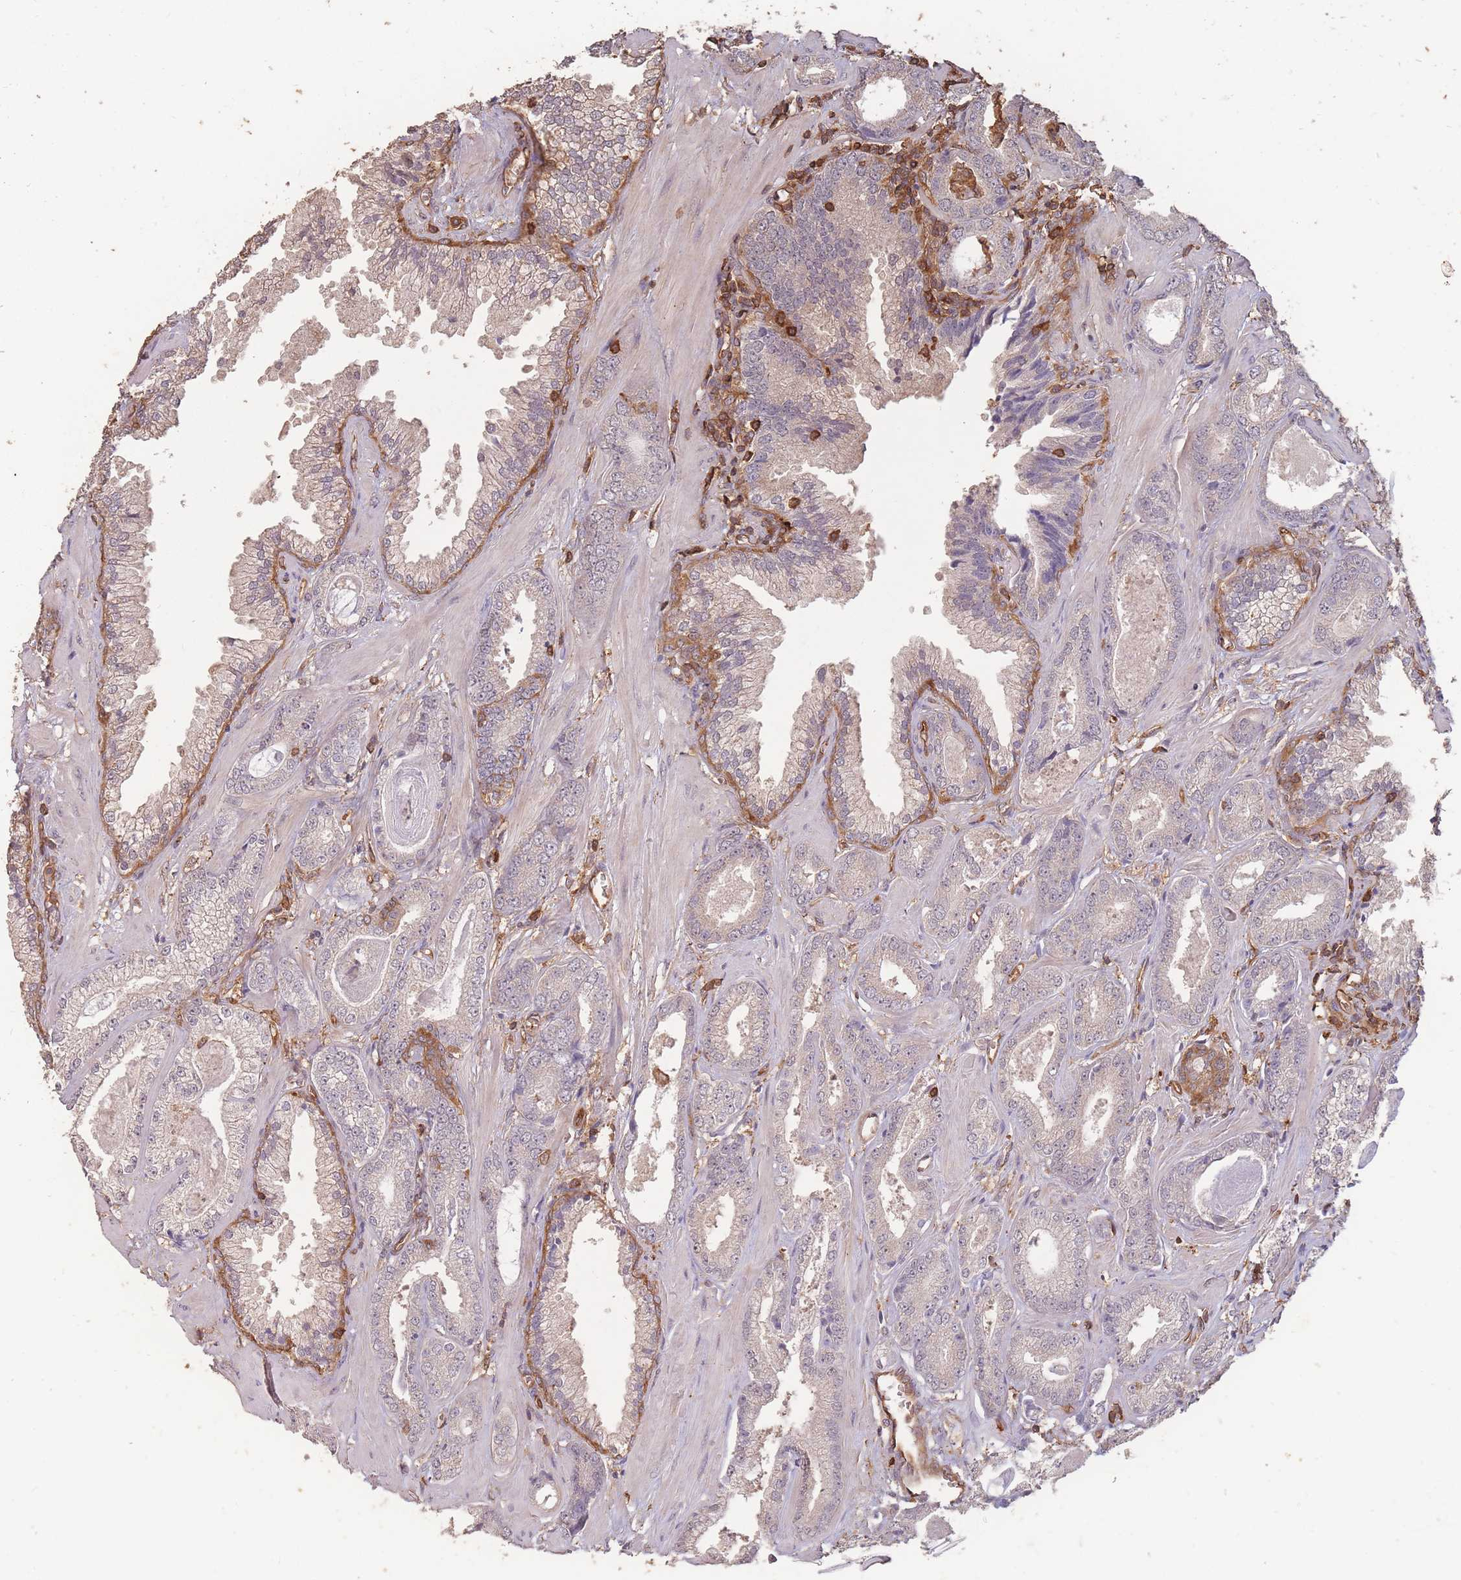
{"staining": {"intensity": "weak", "quantity": "25%-75%", "location": "cytoplasmic/membranous"}, "tissue": "prostate cancer", "cell_type": "Tumor cells", "image_type": "cancer", "snomed": [{"axis": "morphology", "description": "Adenocarcinoma, Low grade"}, {"axis": "topography", "description": "Prostate"}], "caption": "Brown immunohistochemical staining in prostate cancer demonstrates weak cytoplasmic/membranous staining in about 25%-75% of tumor cells. (Stains: DAB (3,3'-diaminobenzidine) in brown, nuclei in blue, Microscopy: brightfield microscopy at high magnification).", "gene": "PLS3", "patient": {"sex": "male", "age": 60}}